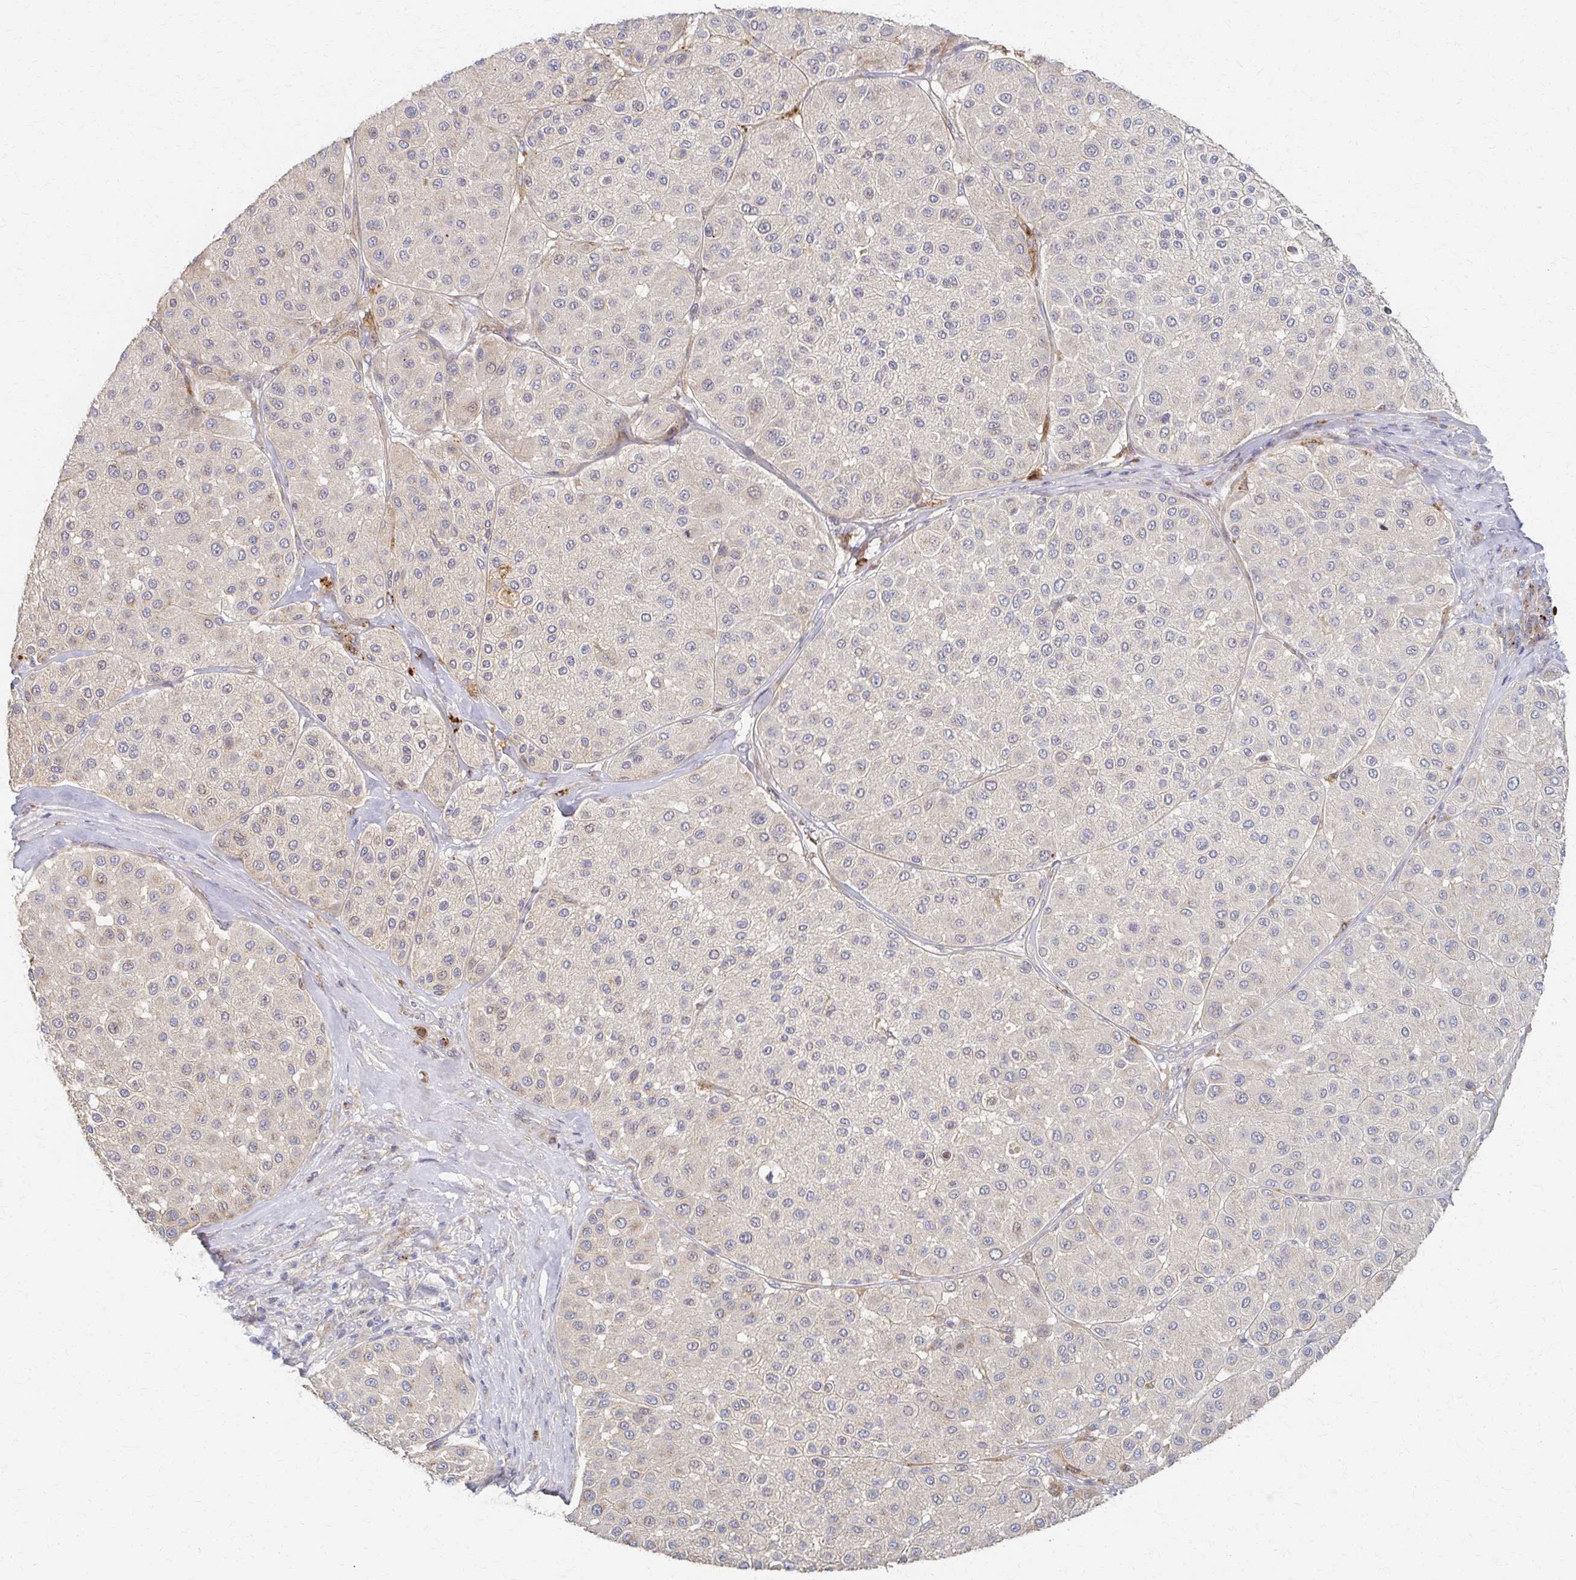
{"staining": {"intensity": "weak", "quantity": "<25%", "location": "cytoplasmic/membranous,nuclear"}, "tissue": "melanoma", "cell_type": "Tumor cells", "image_type": "cancer", "snomed": [{"axis": "morphology", "description": "Malignant melanoma, Metastatic site"}, {"axis": "topography", "description": "Smooth muscle"}], "caption": "Immunohistochemistry (IHC) of melanoma exhibits no expression in tumor cells. Brightfield microscopy of immunohistochemistry (IHC) stained with DAB (brown) and hematoxylin (blue), captured at high magnification.", "gene": "SKA2", "patient": {"sex": "male", "age": 41}}